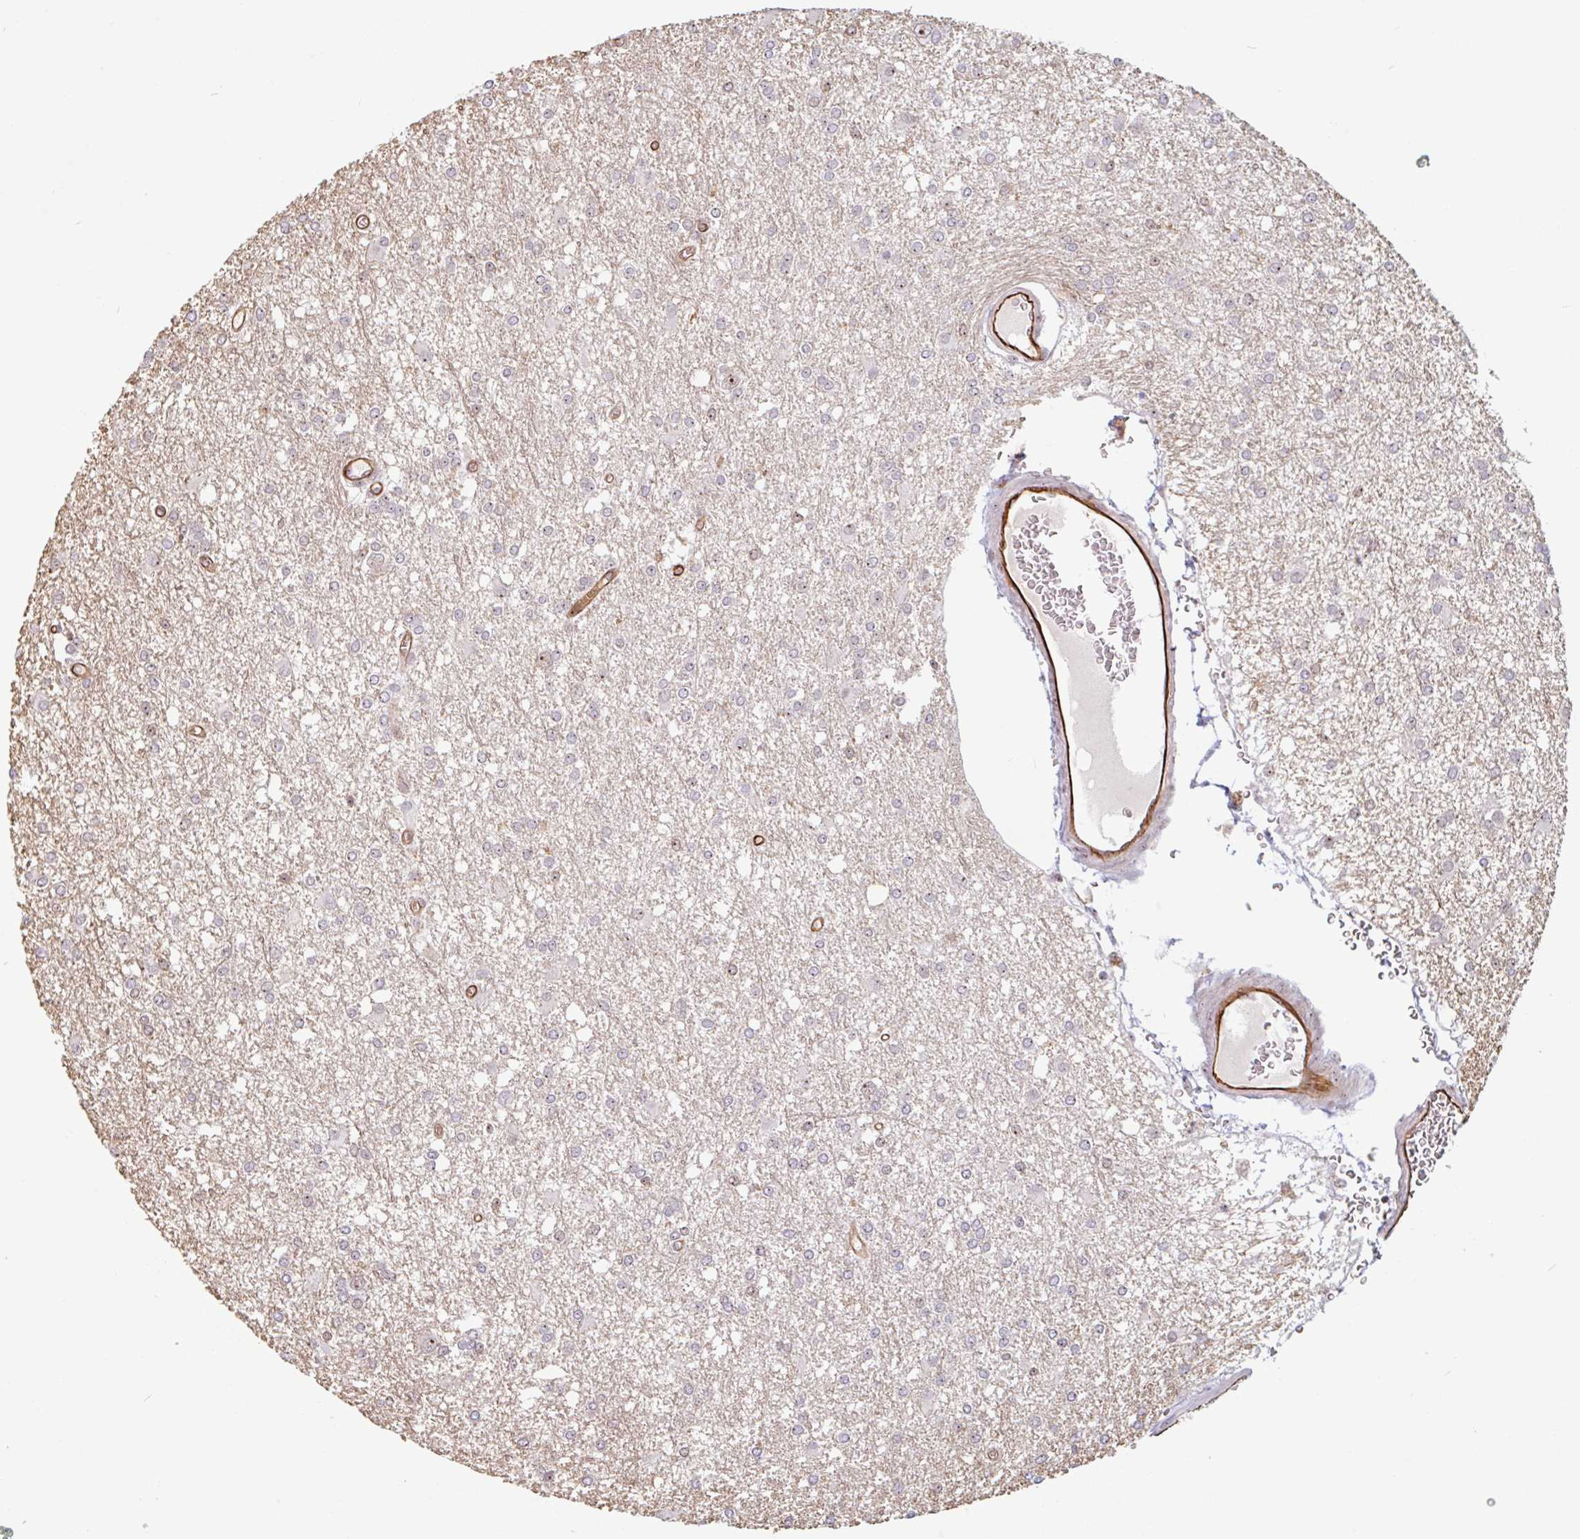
{"staining": {"intensity": "negative", "quantity": "none", "location": "none"}, "tissue": "glioma", "cell_type": "Tumor cells", "image_type": "cancer", "snomed": [{"axis": "morphology", "description": "Glioma, malignant, High grade"}, {"axis": "topography", "description": "Brain"}], "caption": "Immunohistochemical staining of glioma reveals no significant staining in tumor cells.", "gene": "ZNF689", "patient": {"sex": "male", "age": 48}}